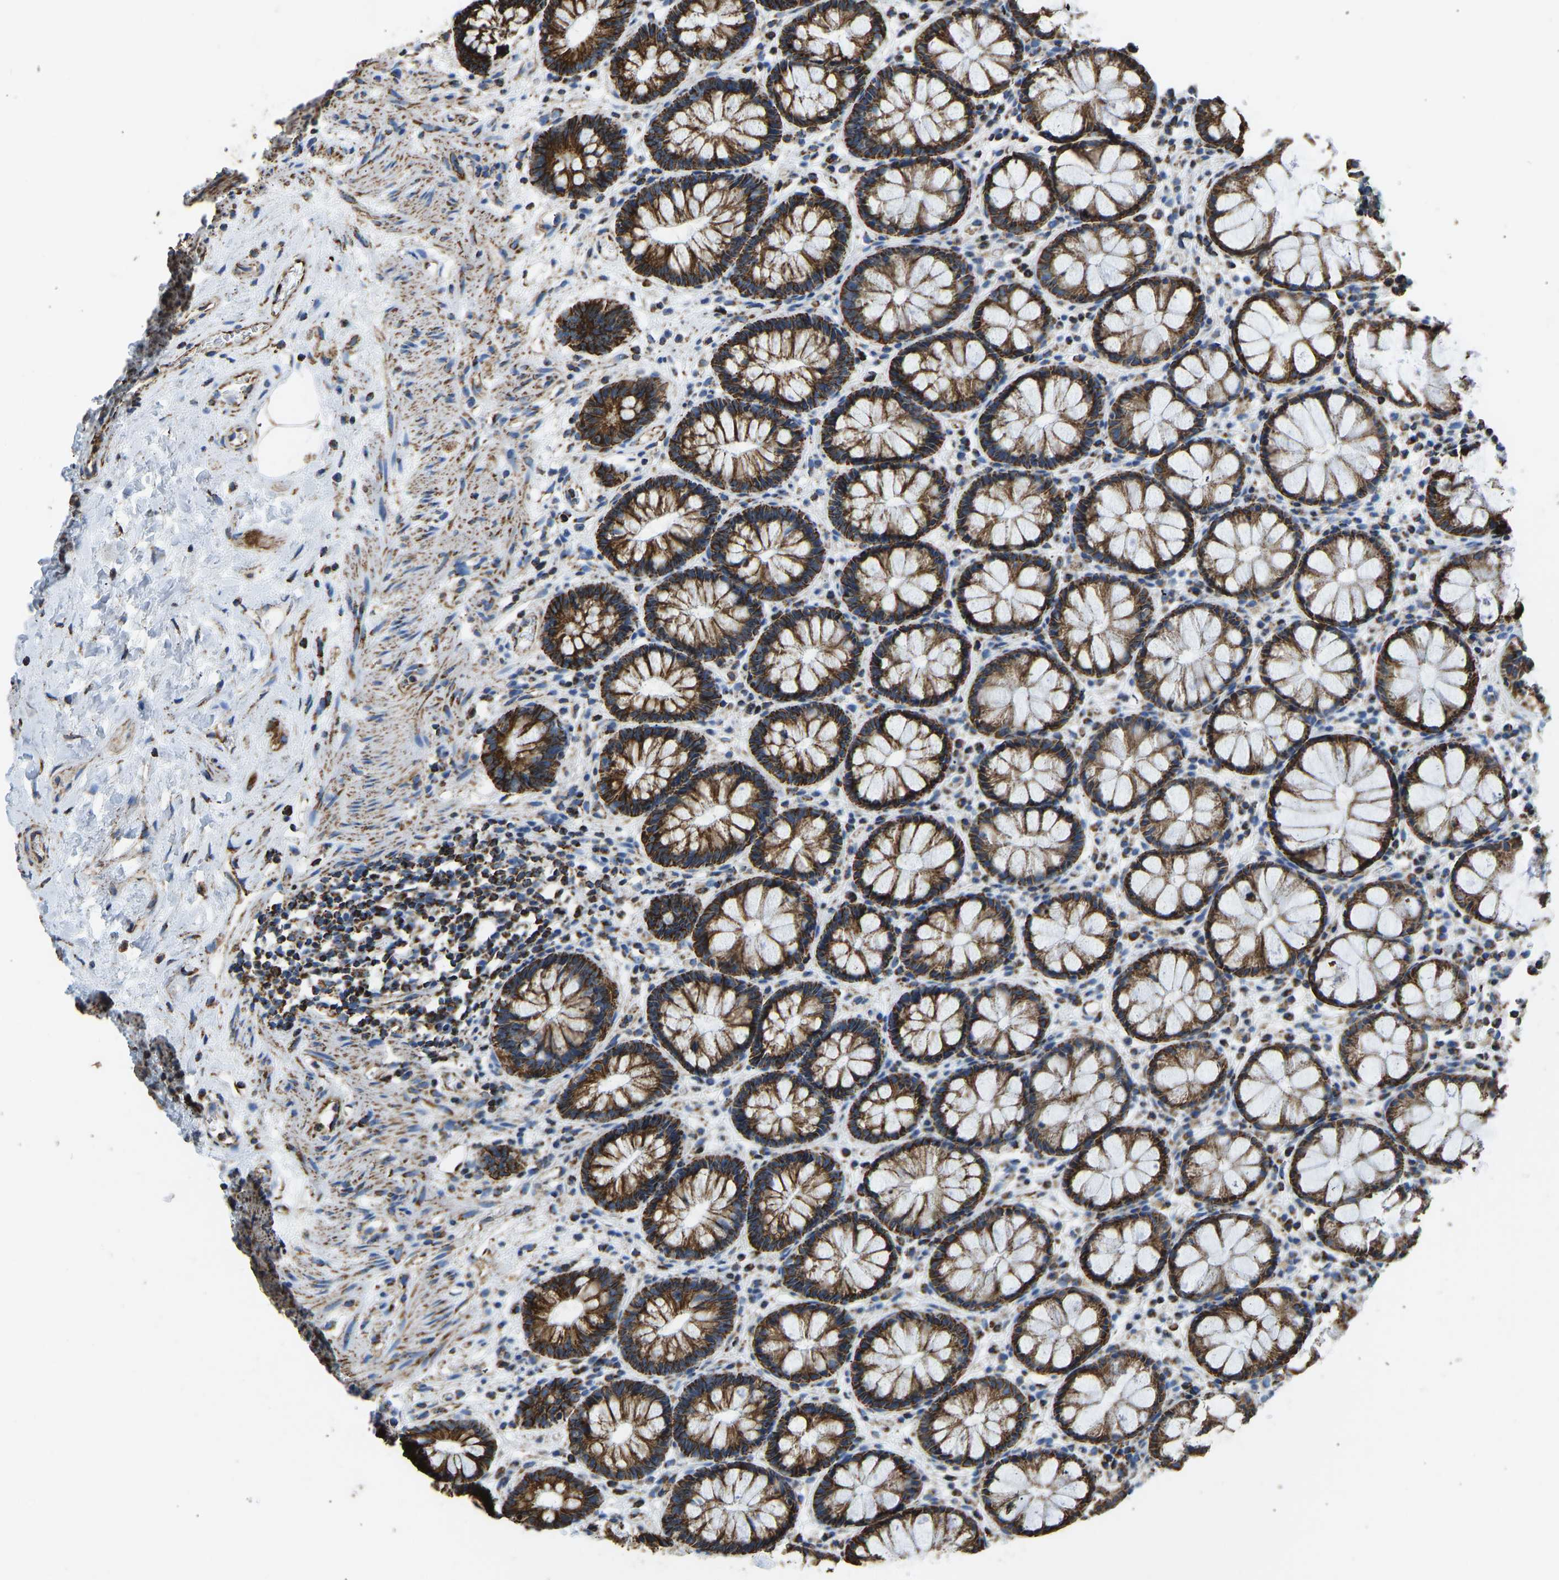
{"staining": {"intensity": "strong", "quantity": ">75%", "location": "cytoplasmic/membranous"}, "tissue": "rectum", "cell_type": "Glandular cells", "image_type": "normal", "snomed": [{"axis": "morphology", "description": "Normal tissue, NOS"}, {"axis": "topography", "description": "Rectum"}], "caption": "Immunohistochemical staining of unremarkable human rectum demonstrates high levels of strong cytoplasmic/membranous positivity in about >75% of glandular cells. The staining was performed using DAB to visualize the protein expression in brown, while the nuclei were stained in blue with hematoxylin (Magnification: 20x).", "gene": "IRX6", "patient": {"sex": "male", "age": 64}}